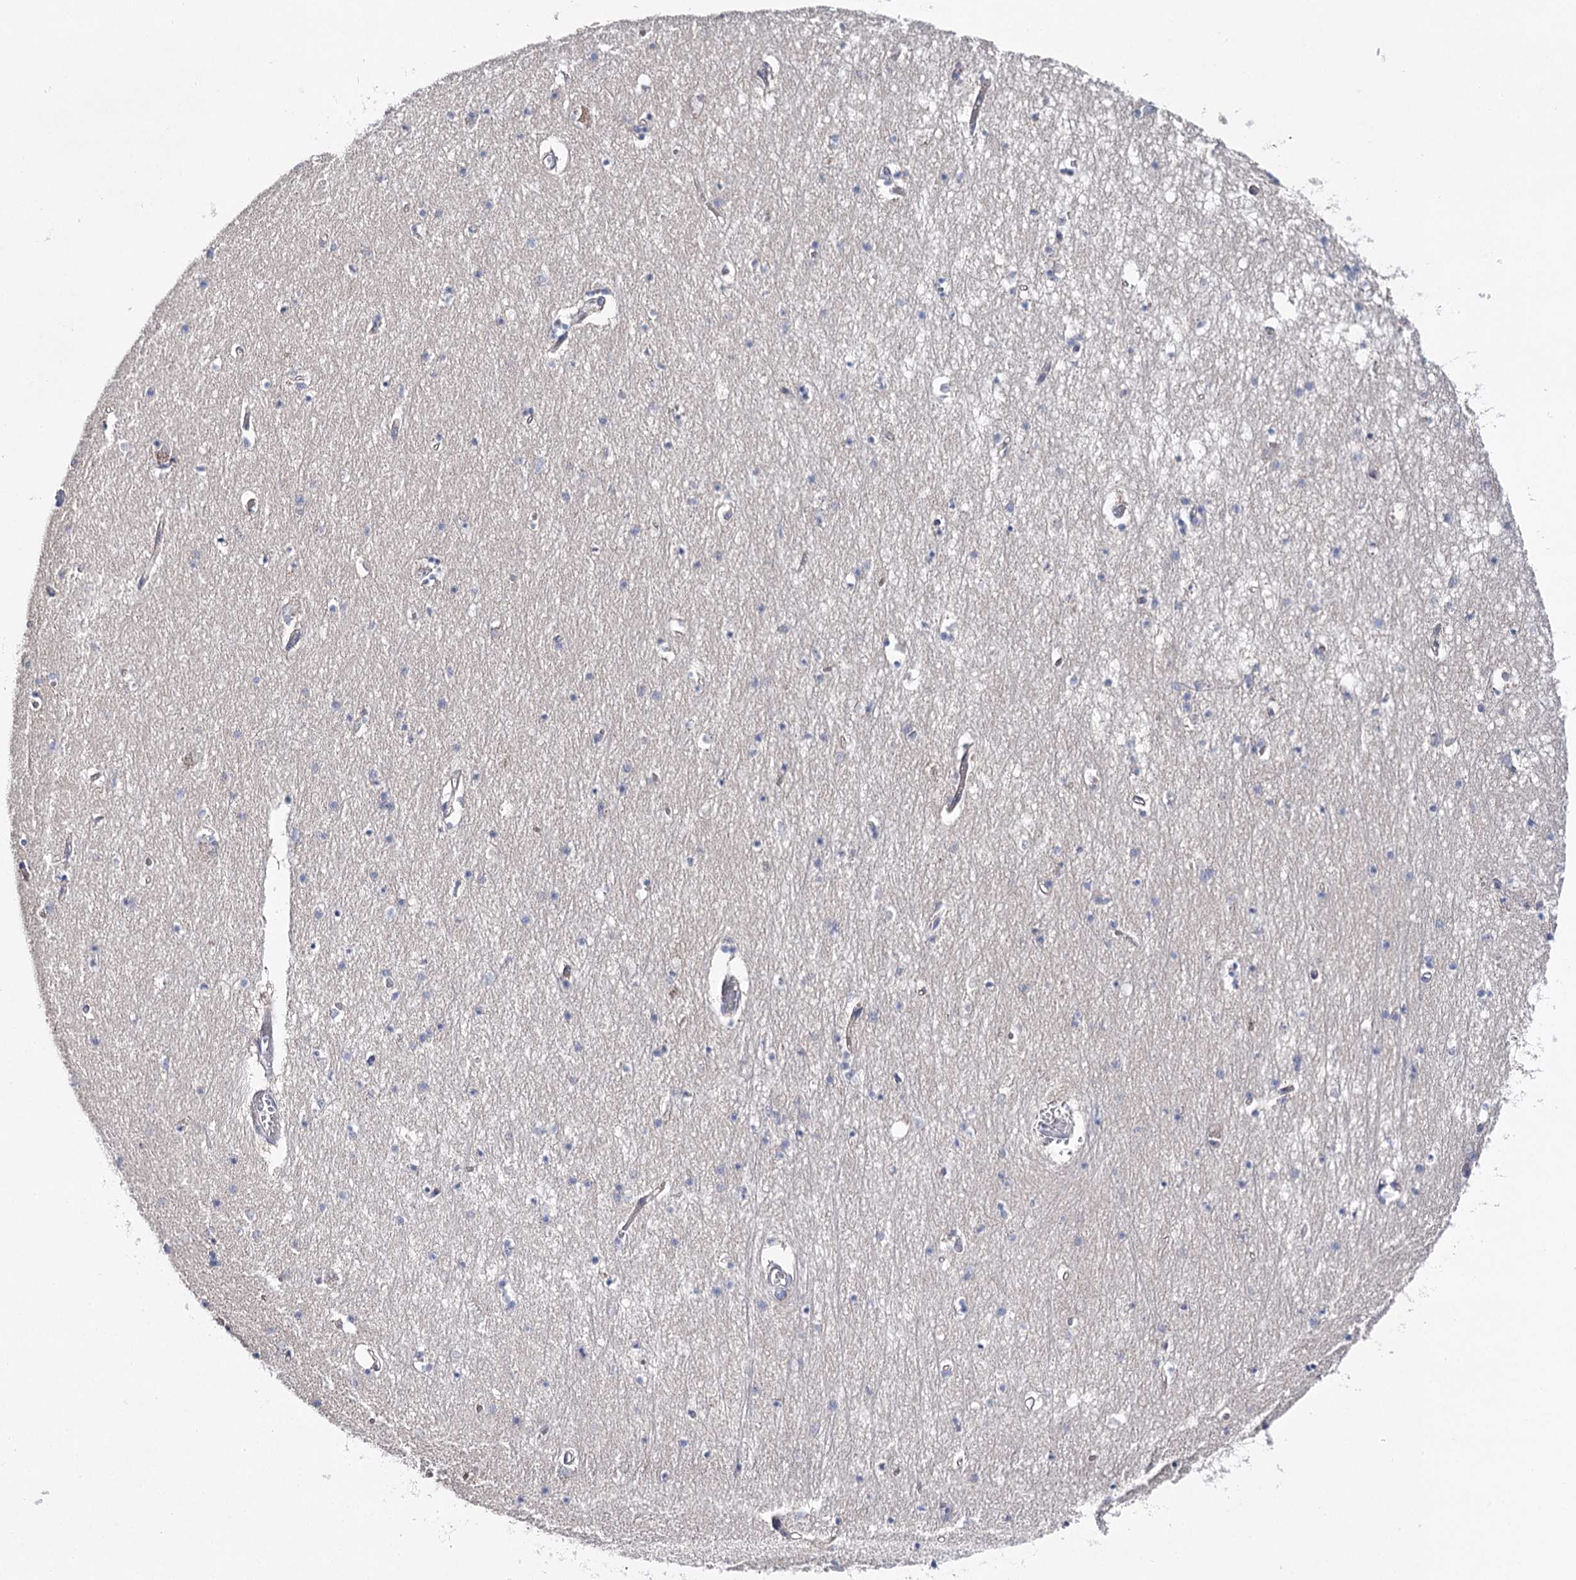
{"staining": {"intensity": "negative", "quantity": "none", "location": "none"}, "tissue": "hippocampus", "cell_type": "Glial cells", "image_type": "normal", "snomed": [{"axis": "morphology", "description": "Normal tissue, NOS"}, {"axis": "topography", "description": "Hippocampus"}], "caption": "Normal hippocampus was stained to show a protein in brown. There is no significant staining in glial cells. (Immunohistochemistry (ihc), brightfield microscopy, high magnification).", "gene": "LRRC14B", "patient": {"sex": "male", "age": 70}}